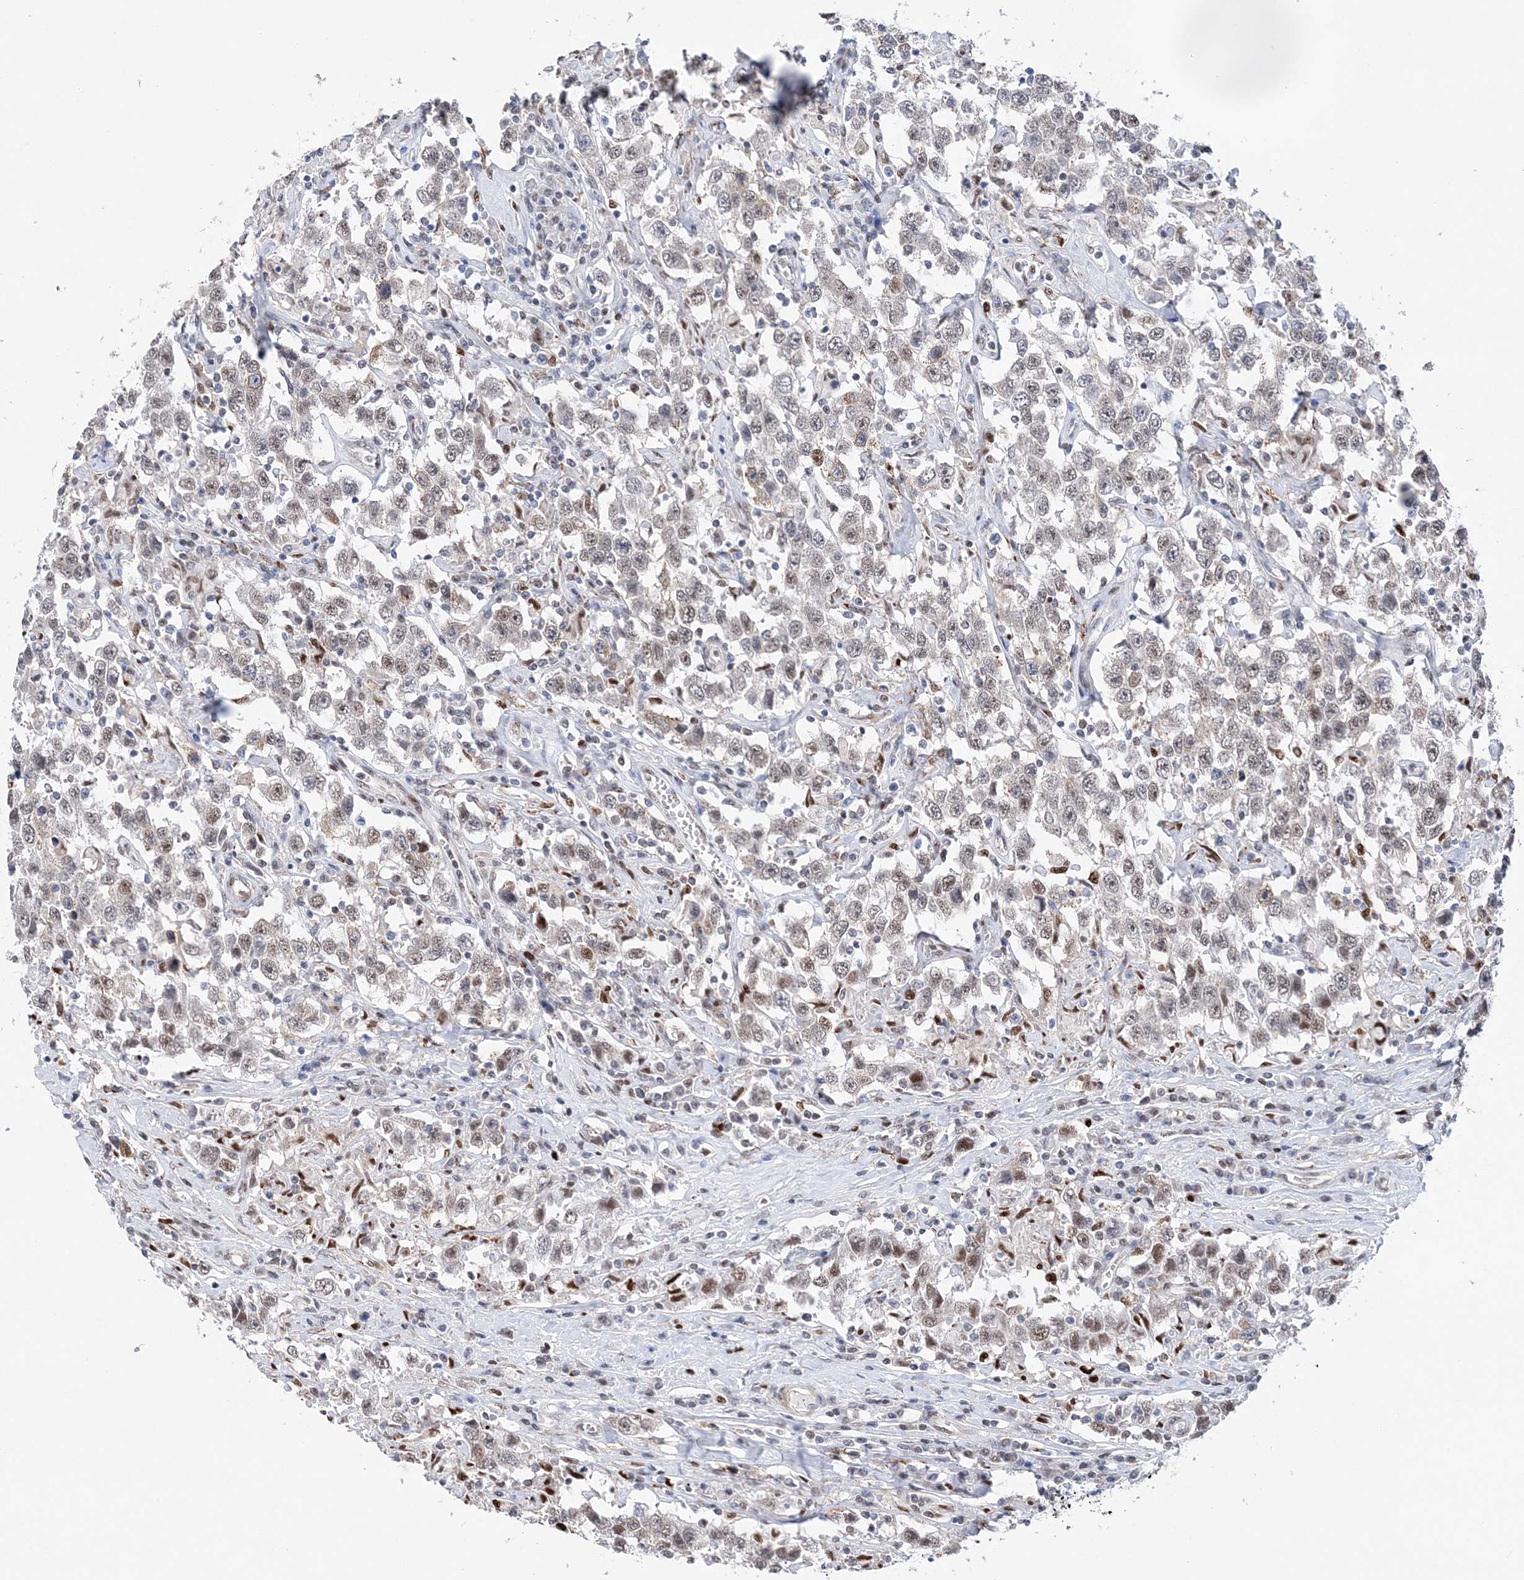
{"staining": {"intensity": "moderate", "quantity": "25%-75%", "location": "nuclear"}, "tissue": "testis cancer", "cell_type": "Tumor cells", "image_type": "cancer", "snomed": [{"axis": "morphology", "description": "Seminoma, NOS"}, {"axis": "topography", "description": "Testis"}], "caption": "IHC (DAB) staining of seminoma (testis) shows moderate nuclear protein staining in approximately 25%-75% of tumor cells.", "gene": "NIT2", "patient": {"sex": "male", "age": 41}}